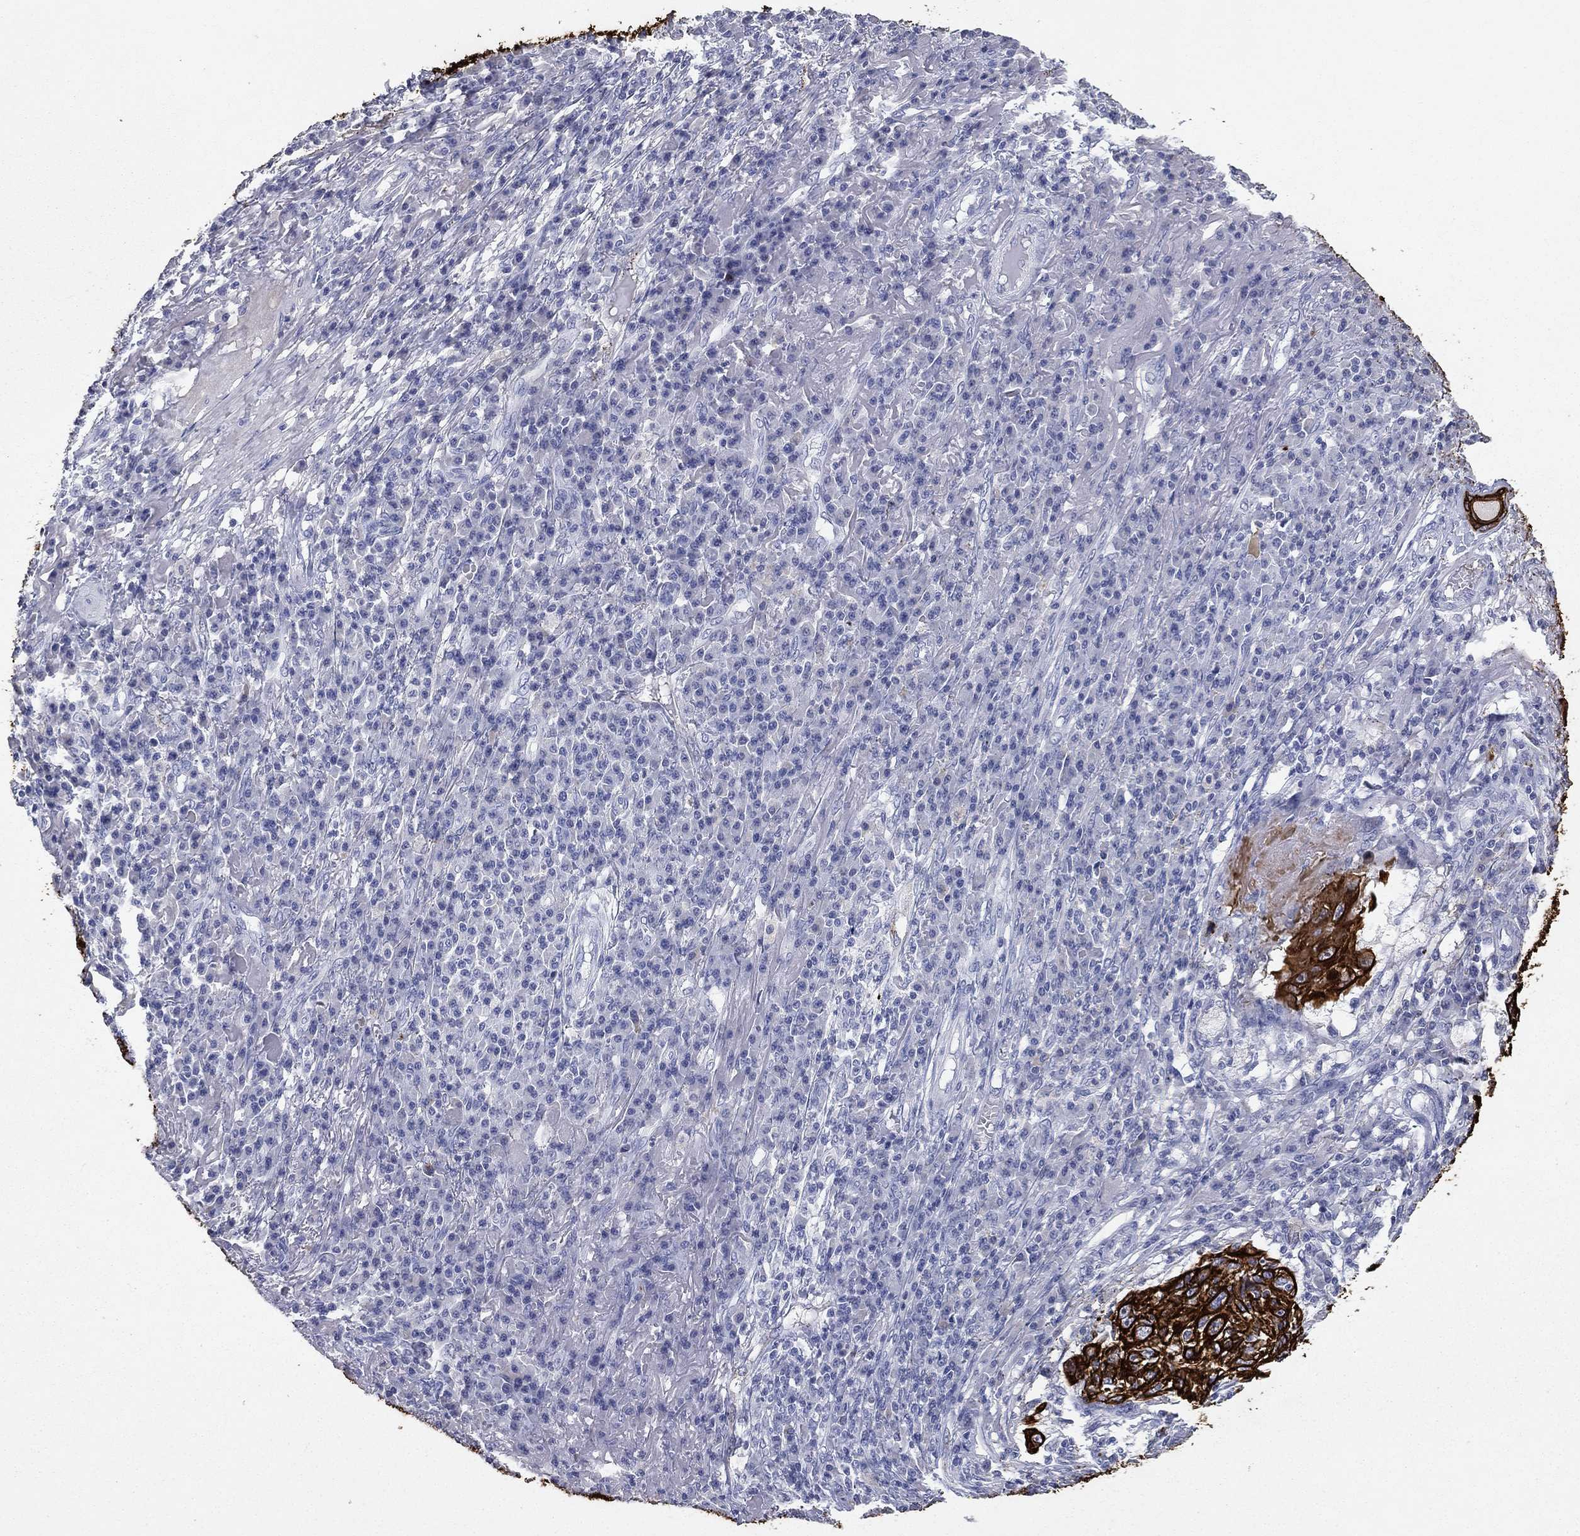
{"staining": {"intensity": "strong", "quantity": ">75%", "location": "cytoplasmic/membranous"}, "tissue": "skin cancer", "cell_type": "Tumor cells", "image_type": "cancer", "snomed": [{"axis": "morphology", "description": "Squamous cell carcinoma, NOS"}, {"axis": "topography", "description": "Skin"}], "caption": "There is high levels of strong cytoplasmic/membranous positivity in tumor cells of skin cancer, as demonstrated by immunohistochemical staining (brown color).", "gene": "KRT7", "patient": {"sex": "male", "age": 92}}